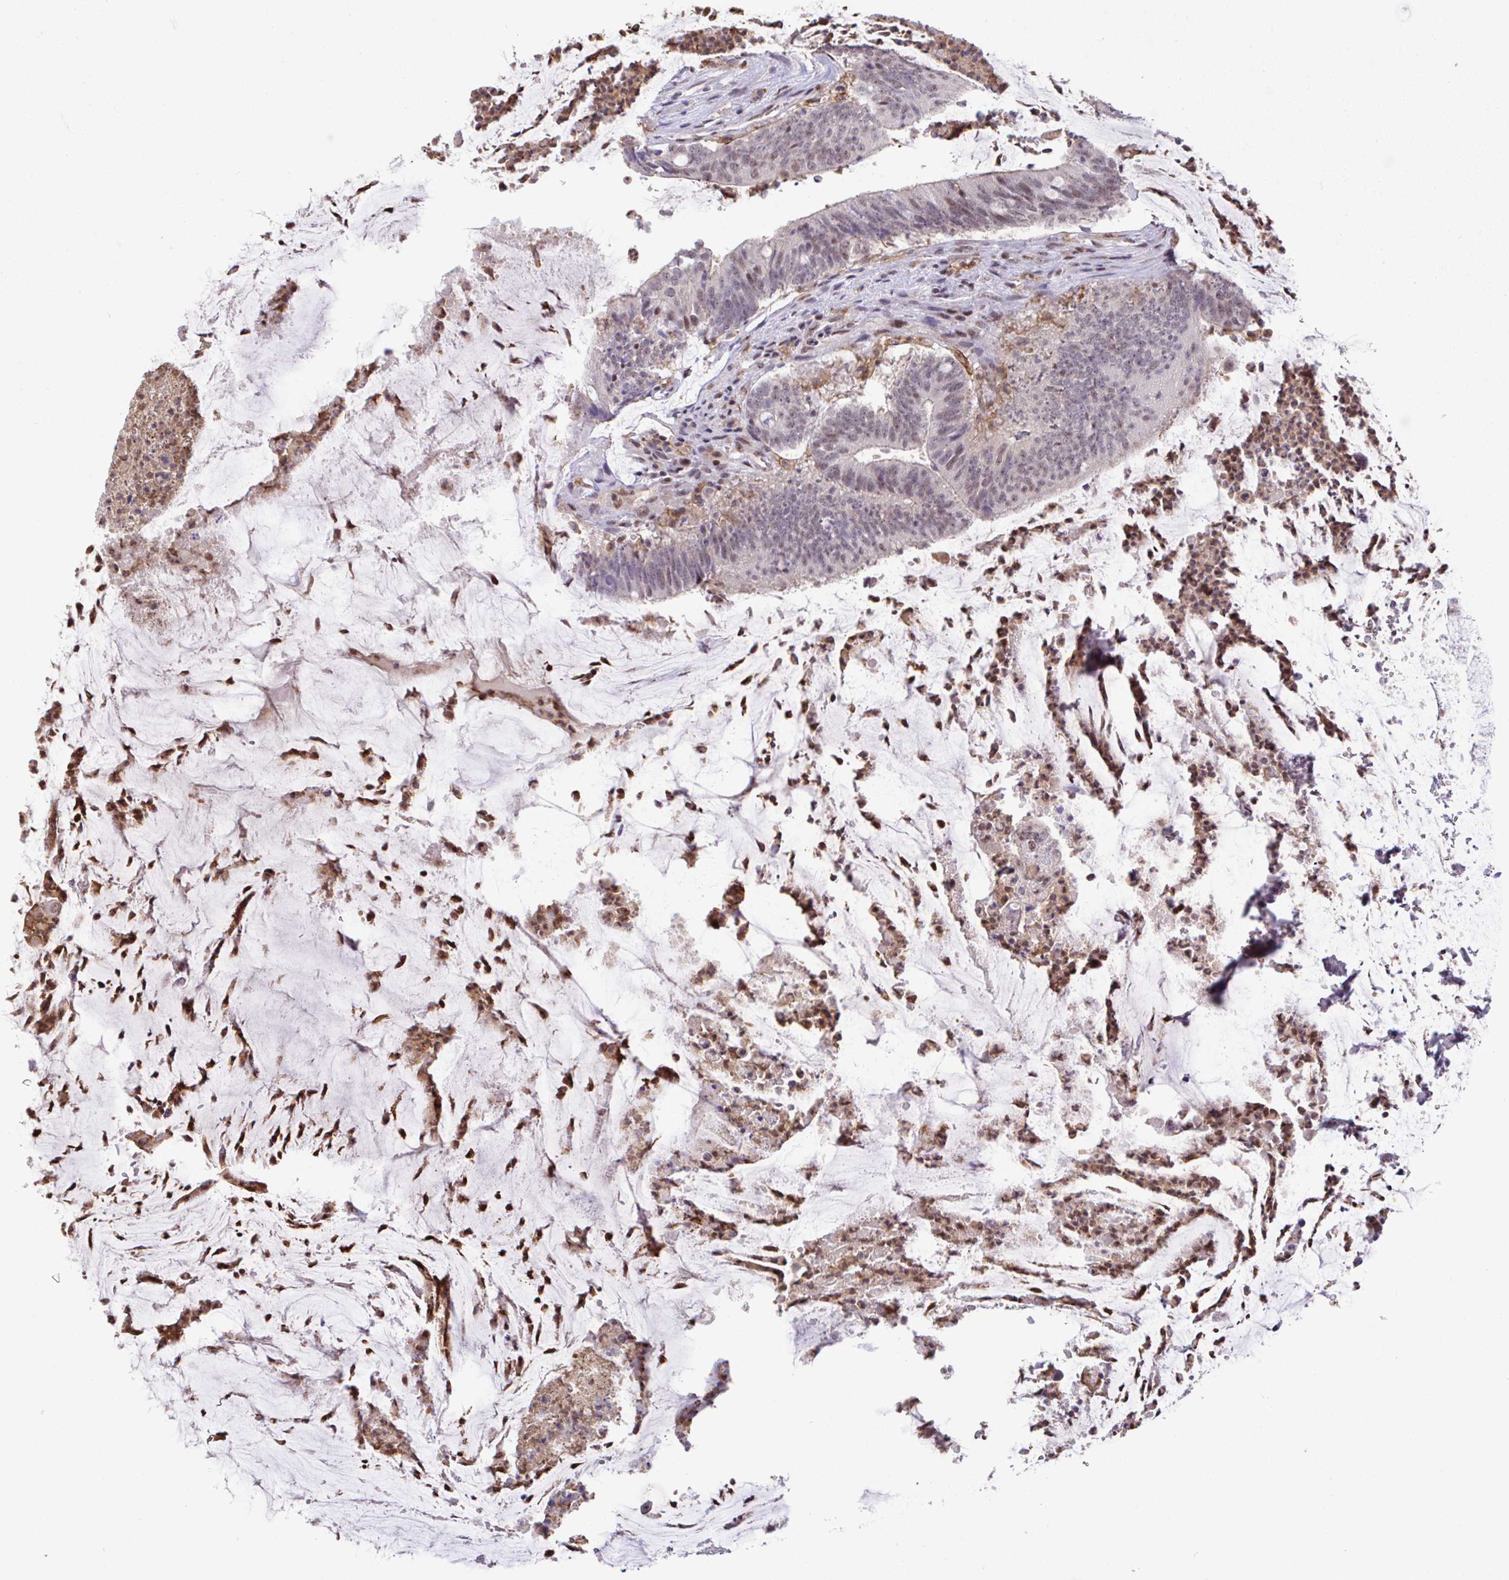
{"staining": {"intensity": "moderate", "quantity": ">75%", "location": "nuclear"}, "tissue": "colorectal cancer", "cell_type": "Tumor cells", "image_type": "cancer", "snomed": [{"axis": "morphology", "description": "Adenocarcinoma, NOS"}, {"axis": "topography", "description": "Colon"}], "caption": "Adenocarcinoma (colorectal) stained for a protein displays moderate nuclear positivity in tumor cells. The staining was performed using DAB (3,3'-diaminobenzidine) to visualize the protein expression in brown, while the nuclei were stained in blue with hematoxylin (Magnification: 20x).", "gene": "OR6K3", "patient": {"sex": "female", "age": 43}}